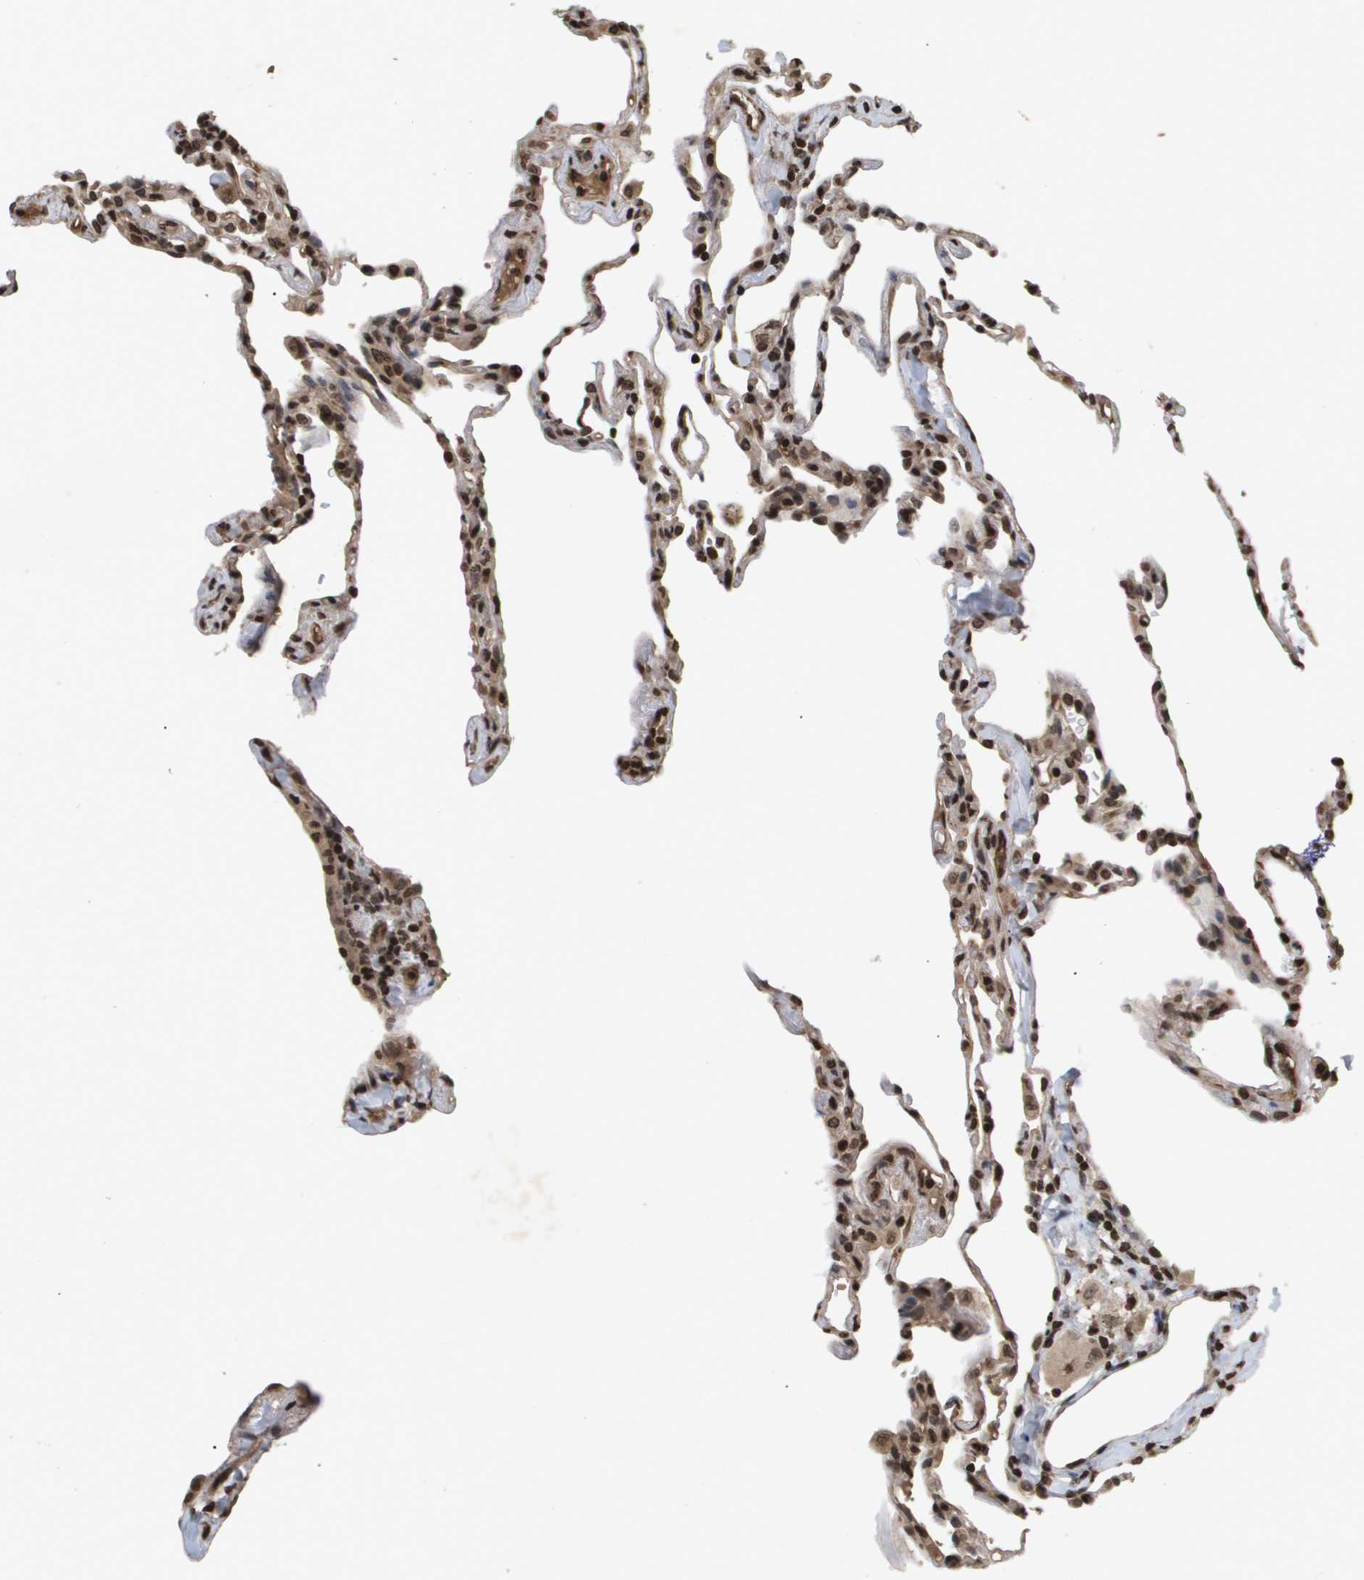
{"staining": {"intensity": "moderate", "quantity": ">75%", "location": "nuclear"}, "tissue": "lung", "cell_type": "Alveolar cells", "image_type": "normal", "snomed": [{"axis": "morphology", "description": "Normal tissue, NOS"}, {"axis": "topography", "description": "Lung"}], "caption": "High-magnification brightfield microscopy of normal lung stained with DAB (3,3'-diaminobenzidine) (brown) and counterstained with hematoxylin (blue). alveolar cells exhibit moderate nuclear positivity is seen in approximately>75% of cells. Ihc stains the protein of interest in brown and the nuclei are stained blue.", "gene": "HSPA6", "patient": {"sex": "male", "age": 59}}